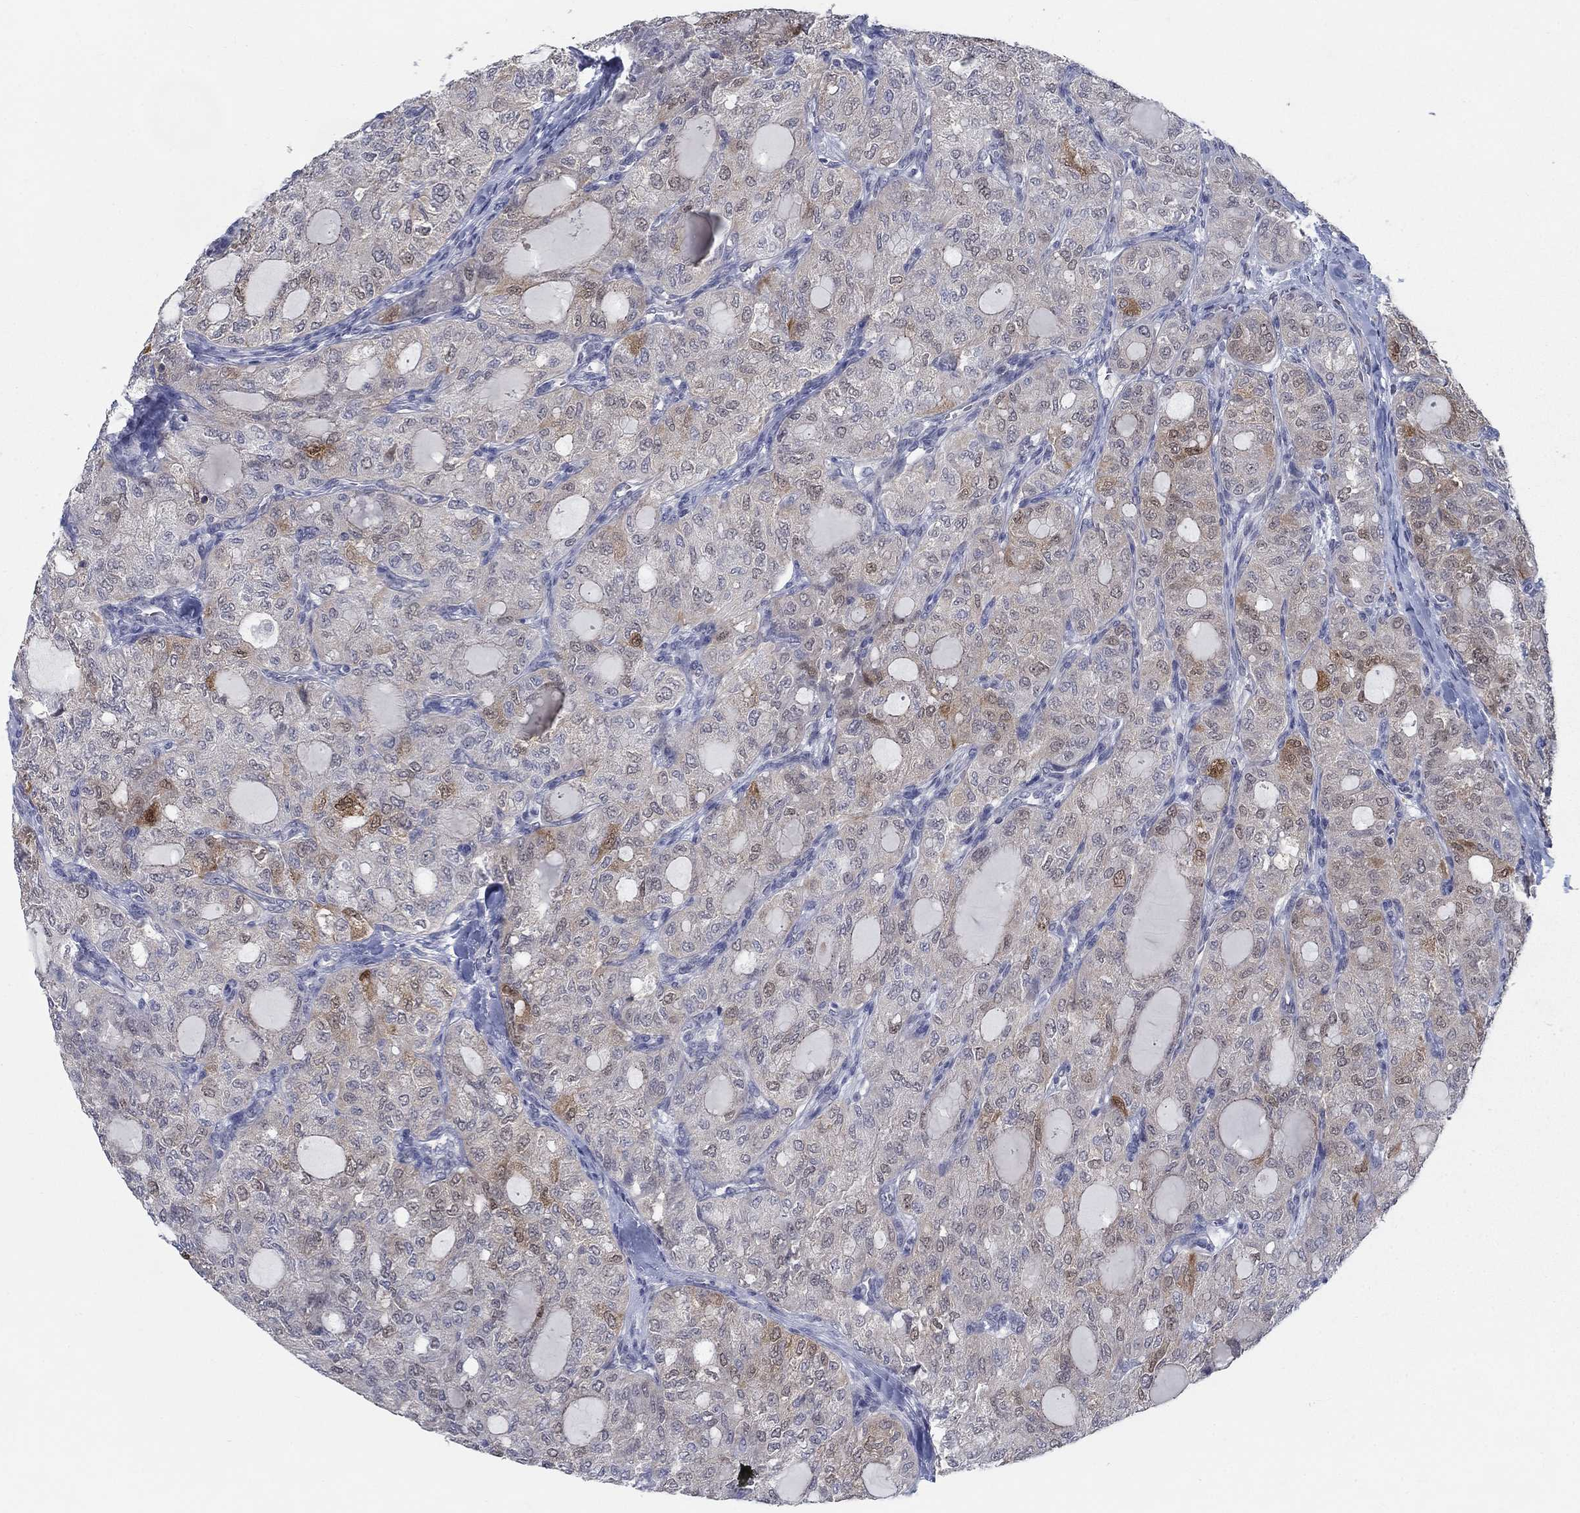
{"staining": {"intensity": "moderate", "quantity": "<25%", "location": "cytoplasmic/membranous,nuclear"}, "tissue": "thyroid cancer", "cell_type": "Tumor cells", "image_type": "cancer", "snomed": [{"axis": "morphology", "description": "Follicular adenoma carcinoma, NOS"}, {"axis": "topography", "description": "Thyroid gland"}], "caption": "About <25% of tumor cells in follicular adenoma carcinoma (thyroid) demonstrate moderate cytoplasmic/membranous and nuclear protein staining as visualized by brown immunohistochemical staining.", "gene": "MTSS2", "patient": {"sex": "male", "age": 75}}